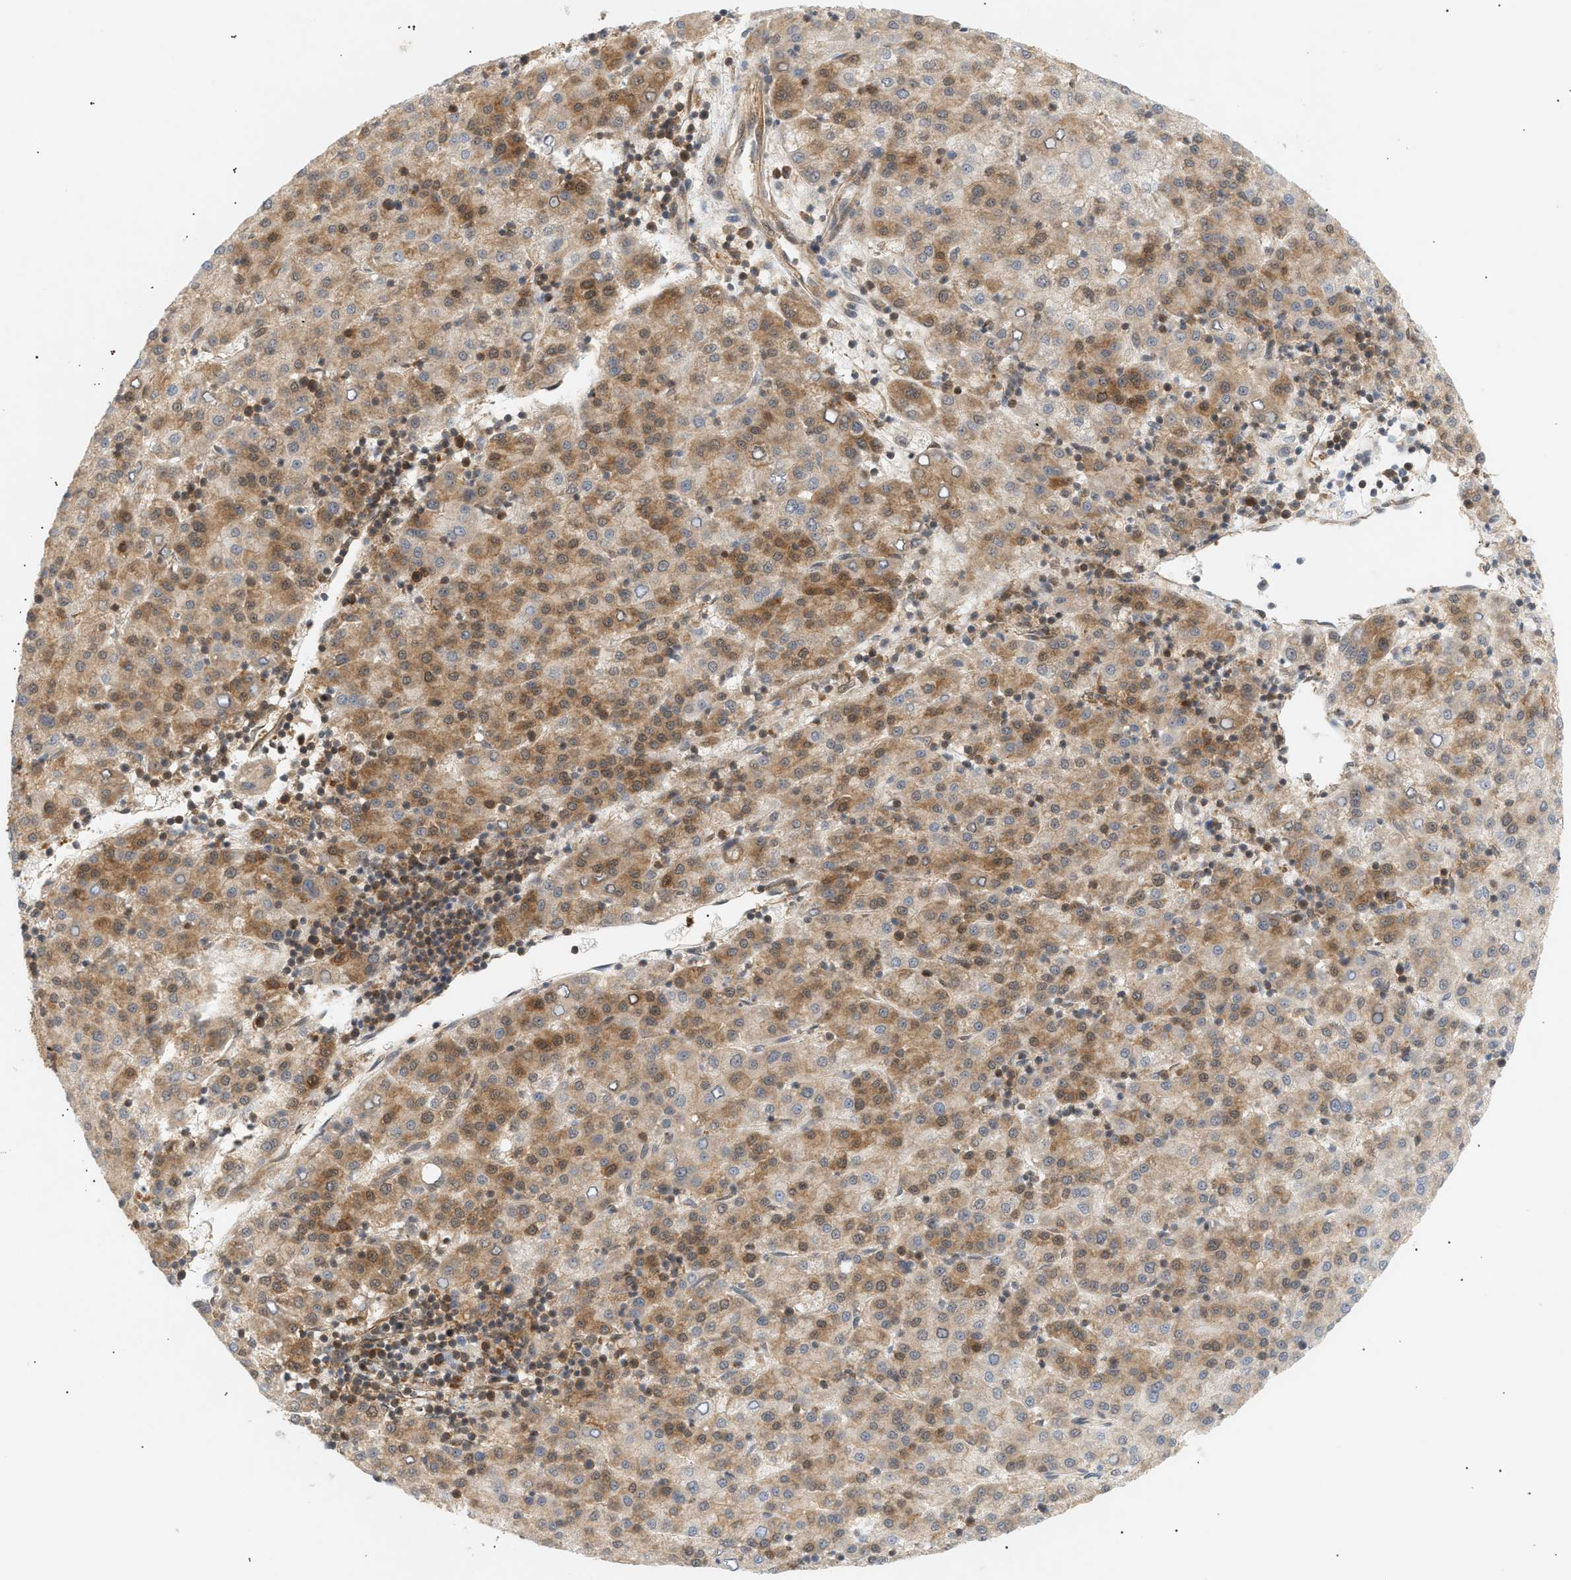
{"staining": {"intensity": "moderate", "quantity": ">75%", "location": "cytoplasmic/membranous"}, "tissue": "liver cancer", "cell_type": "Tumor cells", "image_type": "cancer", "snomed": [{"axis": "morphology", "description": "Carcinoma, Hepatocellular, NOS"}, {"axis": "topography", "description": "Liver"}], "caption": "Liver cancer (hepatocellular carcinoma) stained for a protein (brown) reveals moderate cytoplasmic/membranous positive positivity in about >75% of tumor cells.", "gene": "SHC1", "patient": {"sex": "female", "age": 58}}